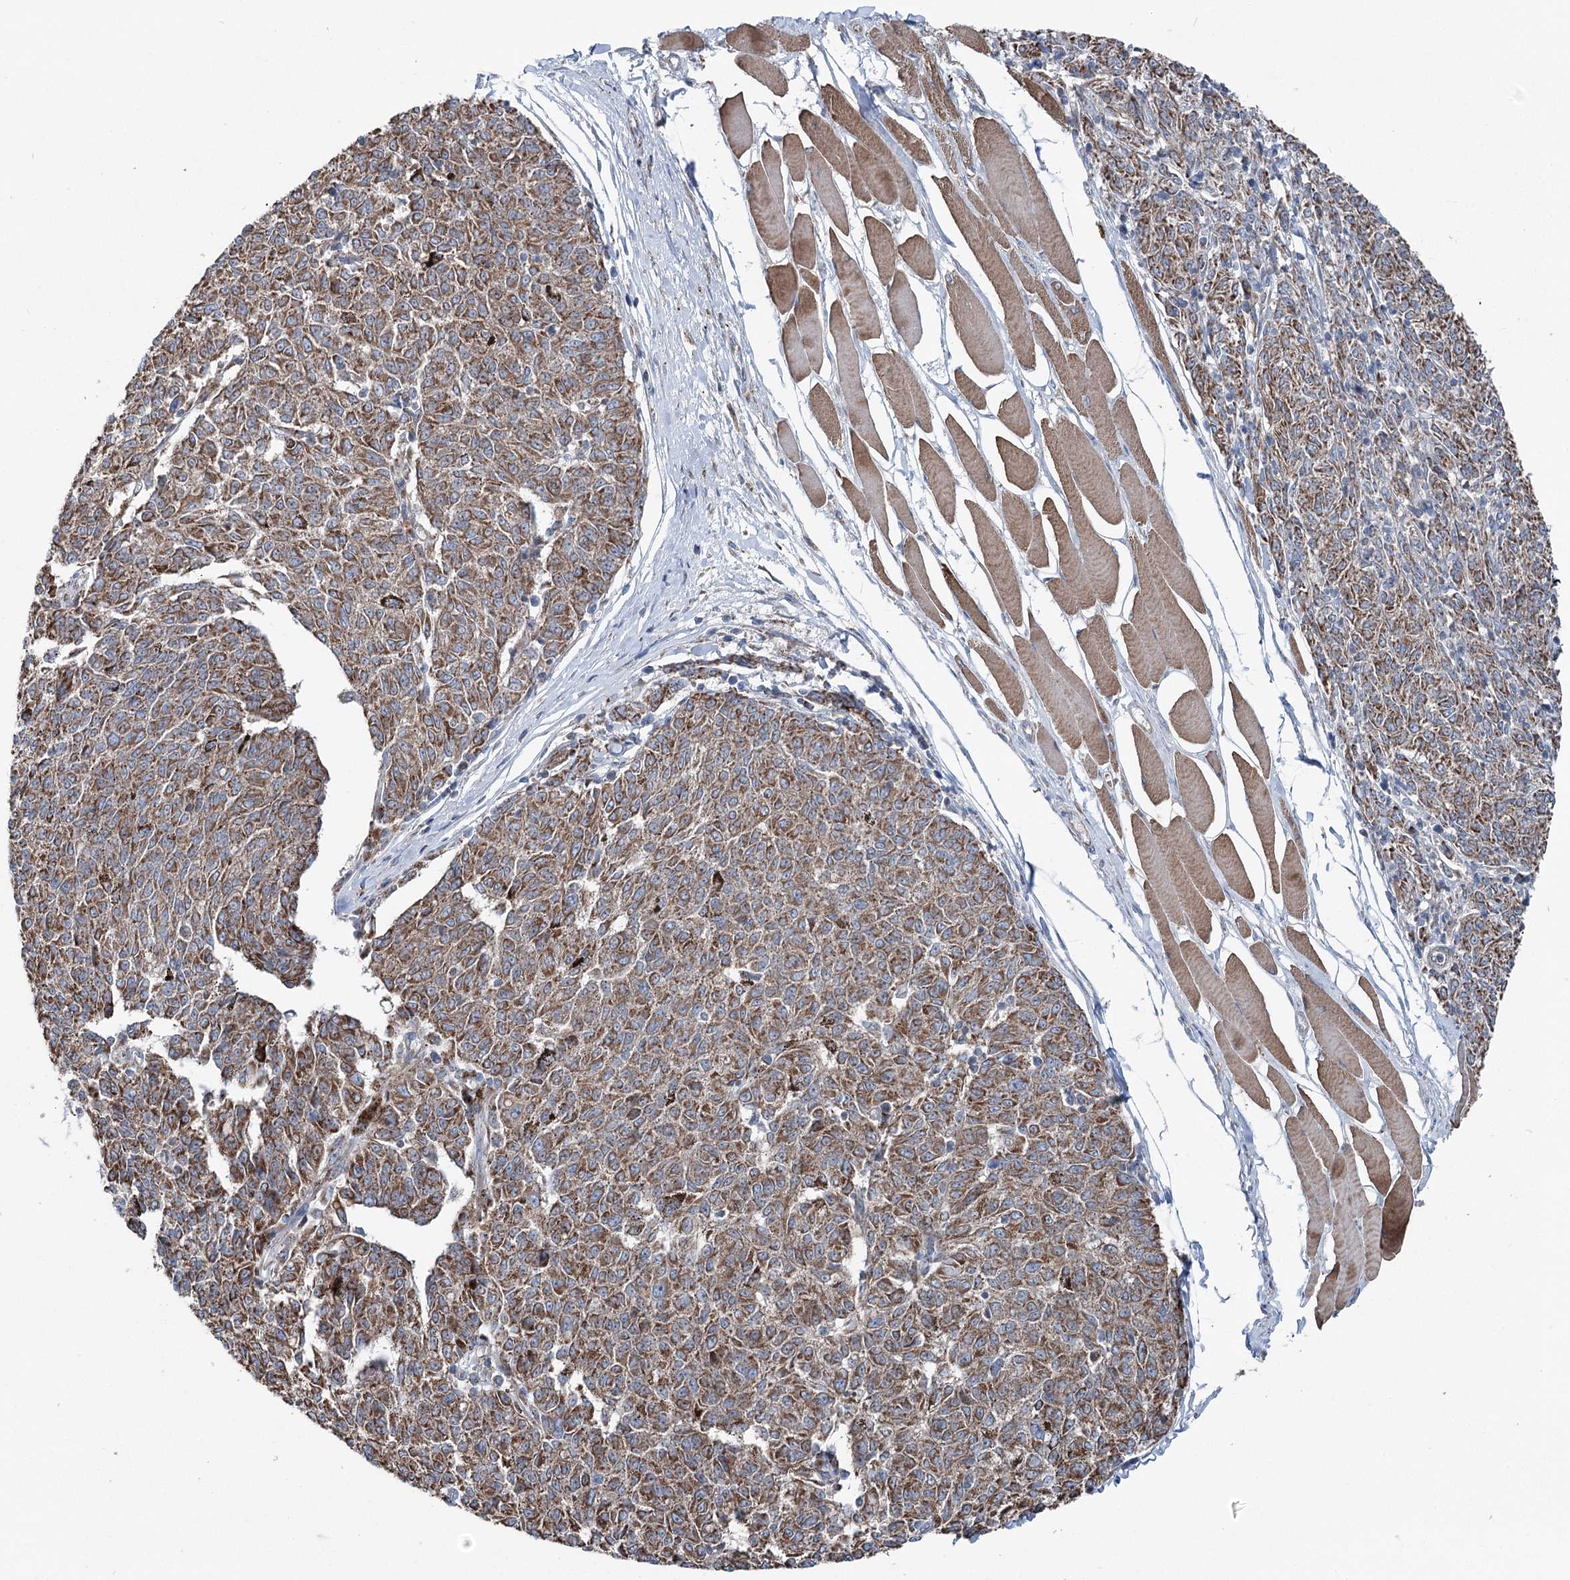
{"staining": {"intensity": "moderate", "quantity": ">75%", "location": "cytoplasmic/membranous"}, "tissue": "melanoma", "cell_type": "Tumor cells", "image_type": "cancer", "snomed": [{"axis": "morphology", "description": "Malignant melanoma, NOS"}, {"axis": "topography", "description": "Skin"}], "caption": "High-power microscopy captured an IHC histopathology image of melanoma, revealing moderate cytoplasmic/membranous positivity in about >75% of tumor cells.", "gene": "UCN3", "patient": {"sex": "female", "age": 72}}